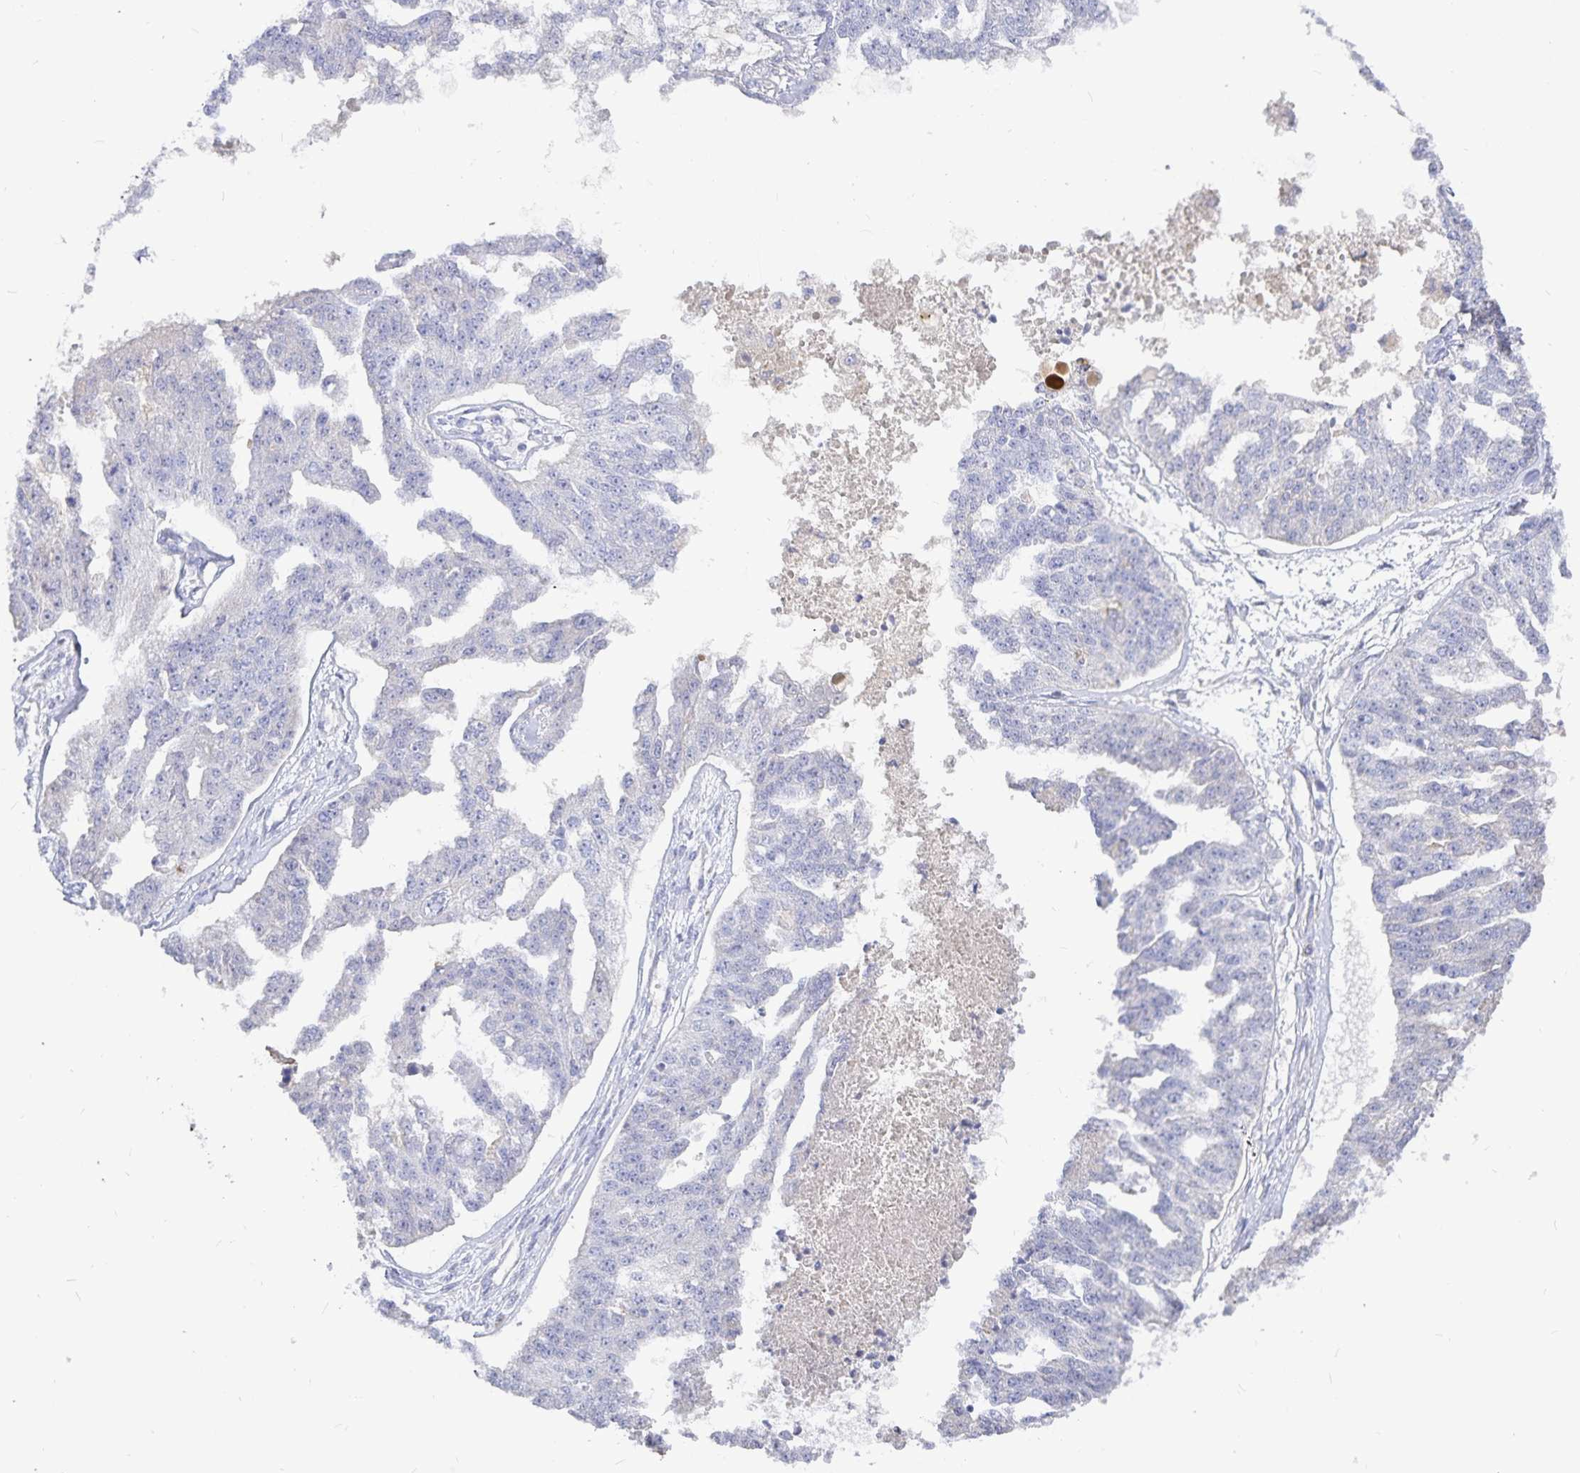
{"staining": {"intensity": "negative", "quantity": "none", "location": "none"}, "tissue": "ovarian cancer", "cell_type": "Tumor cells", "image_type": "cancer", "snomed": [{"axis": "morphology", "description": "Cystadenocarcinoma, serous, NOS"}, {"axis": "topography", "description": "Ovary"}], "caption": "There is no significant expression in tumor cells of ovarian serous cystadenocarcinoma.", "gene": "PKHD1", "patient": {"sex": "female", "age": 58}}